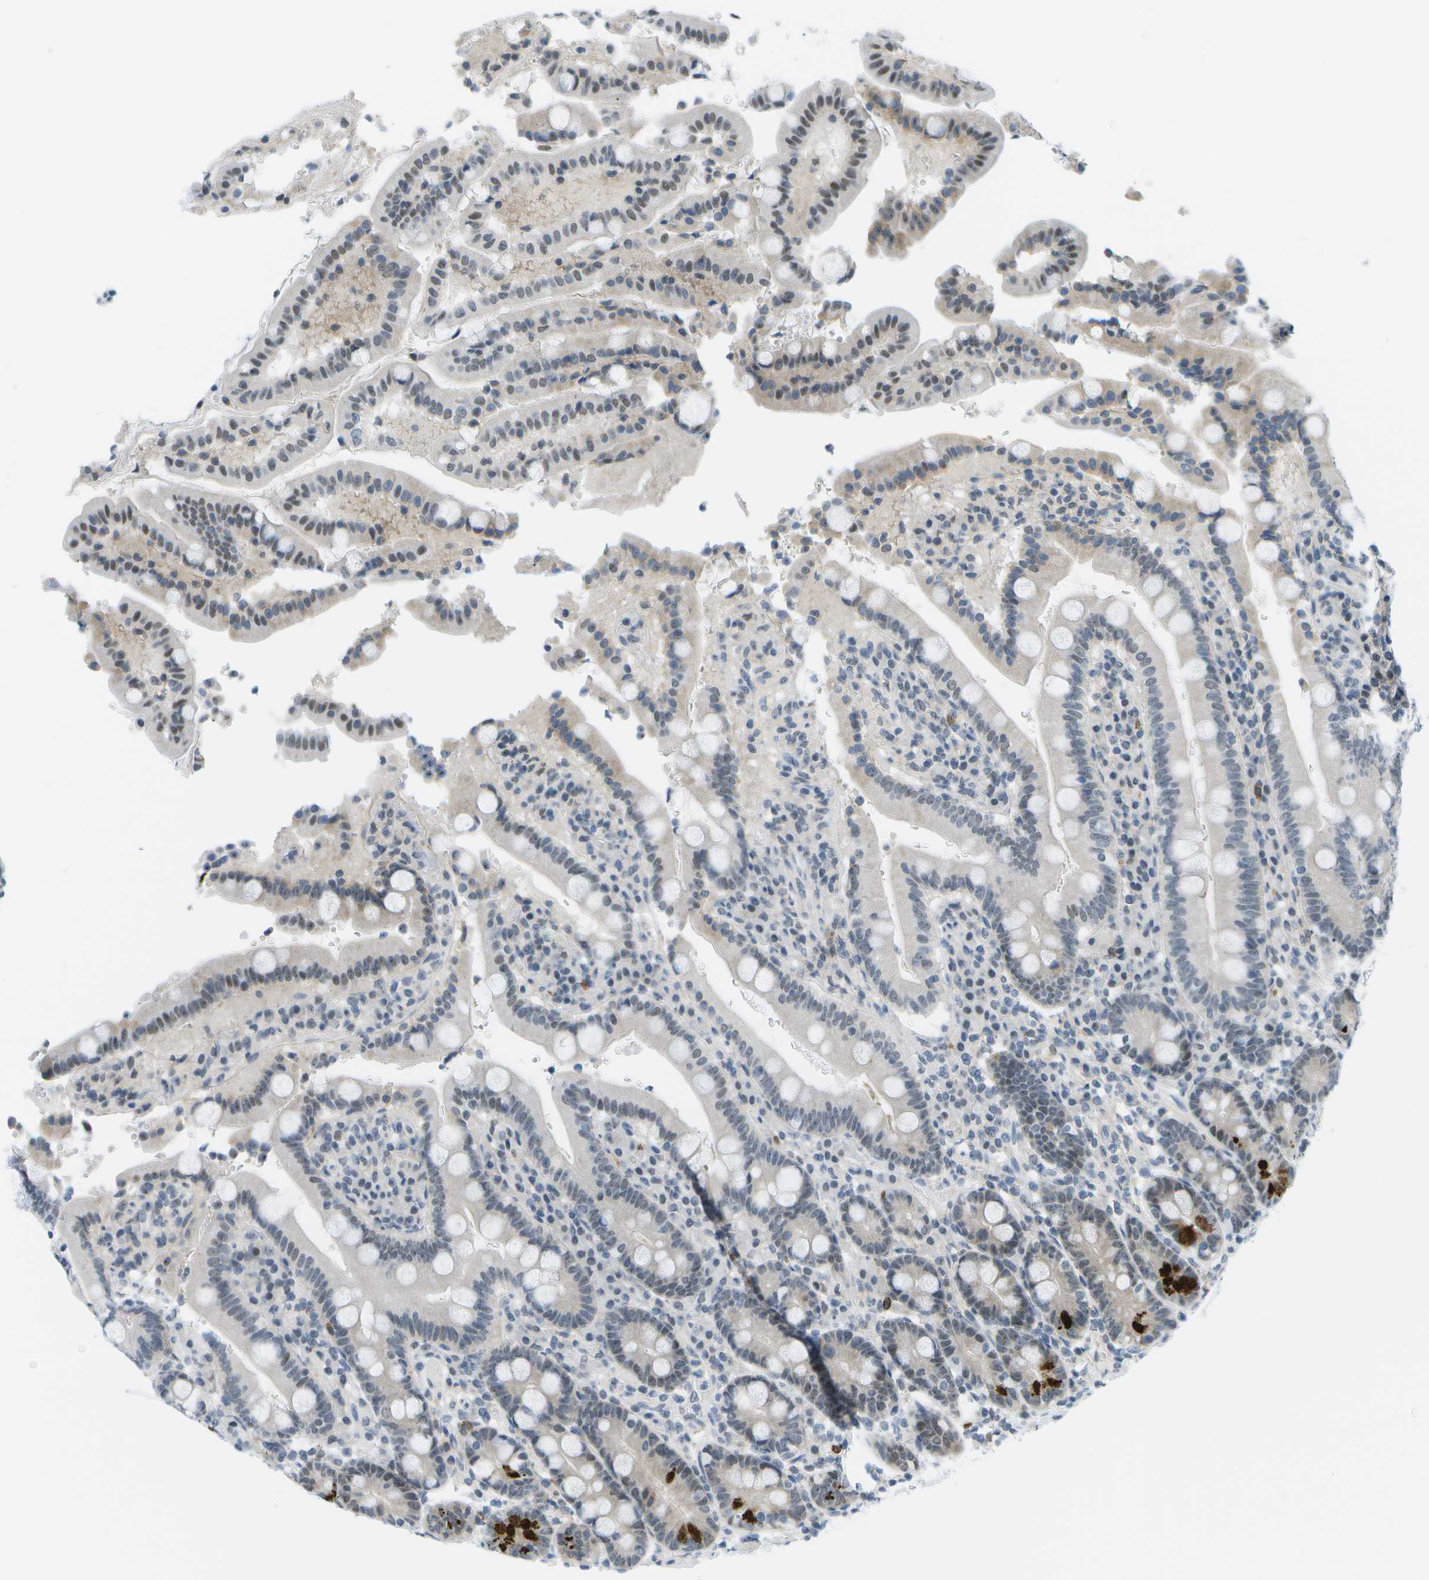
{"staining": {"intensity": "strong", "quantity": "<25%", "location": "nuclear"}, "tissue": "duodenum", "cell_type": "Glandular cells", "image_type": "normal", "snomed": [{"axis": "morphology", "description": "Normal tissue, NOS"}, {"axis": "topography", "description": "Small intestine, NOS"}], "caption": "Benign duodenum displays strong nuclear positivity in approximately <25% of glandular cells, visualized by immunohistochemistry.", "gene": "PITHD1", "patient": {"sex": "female", "age": 71}}